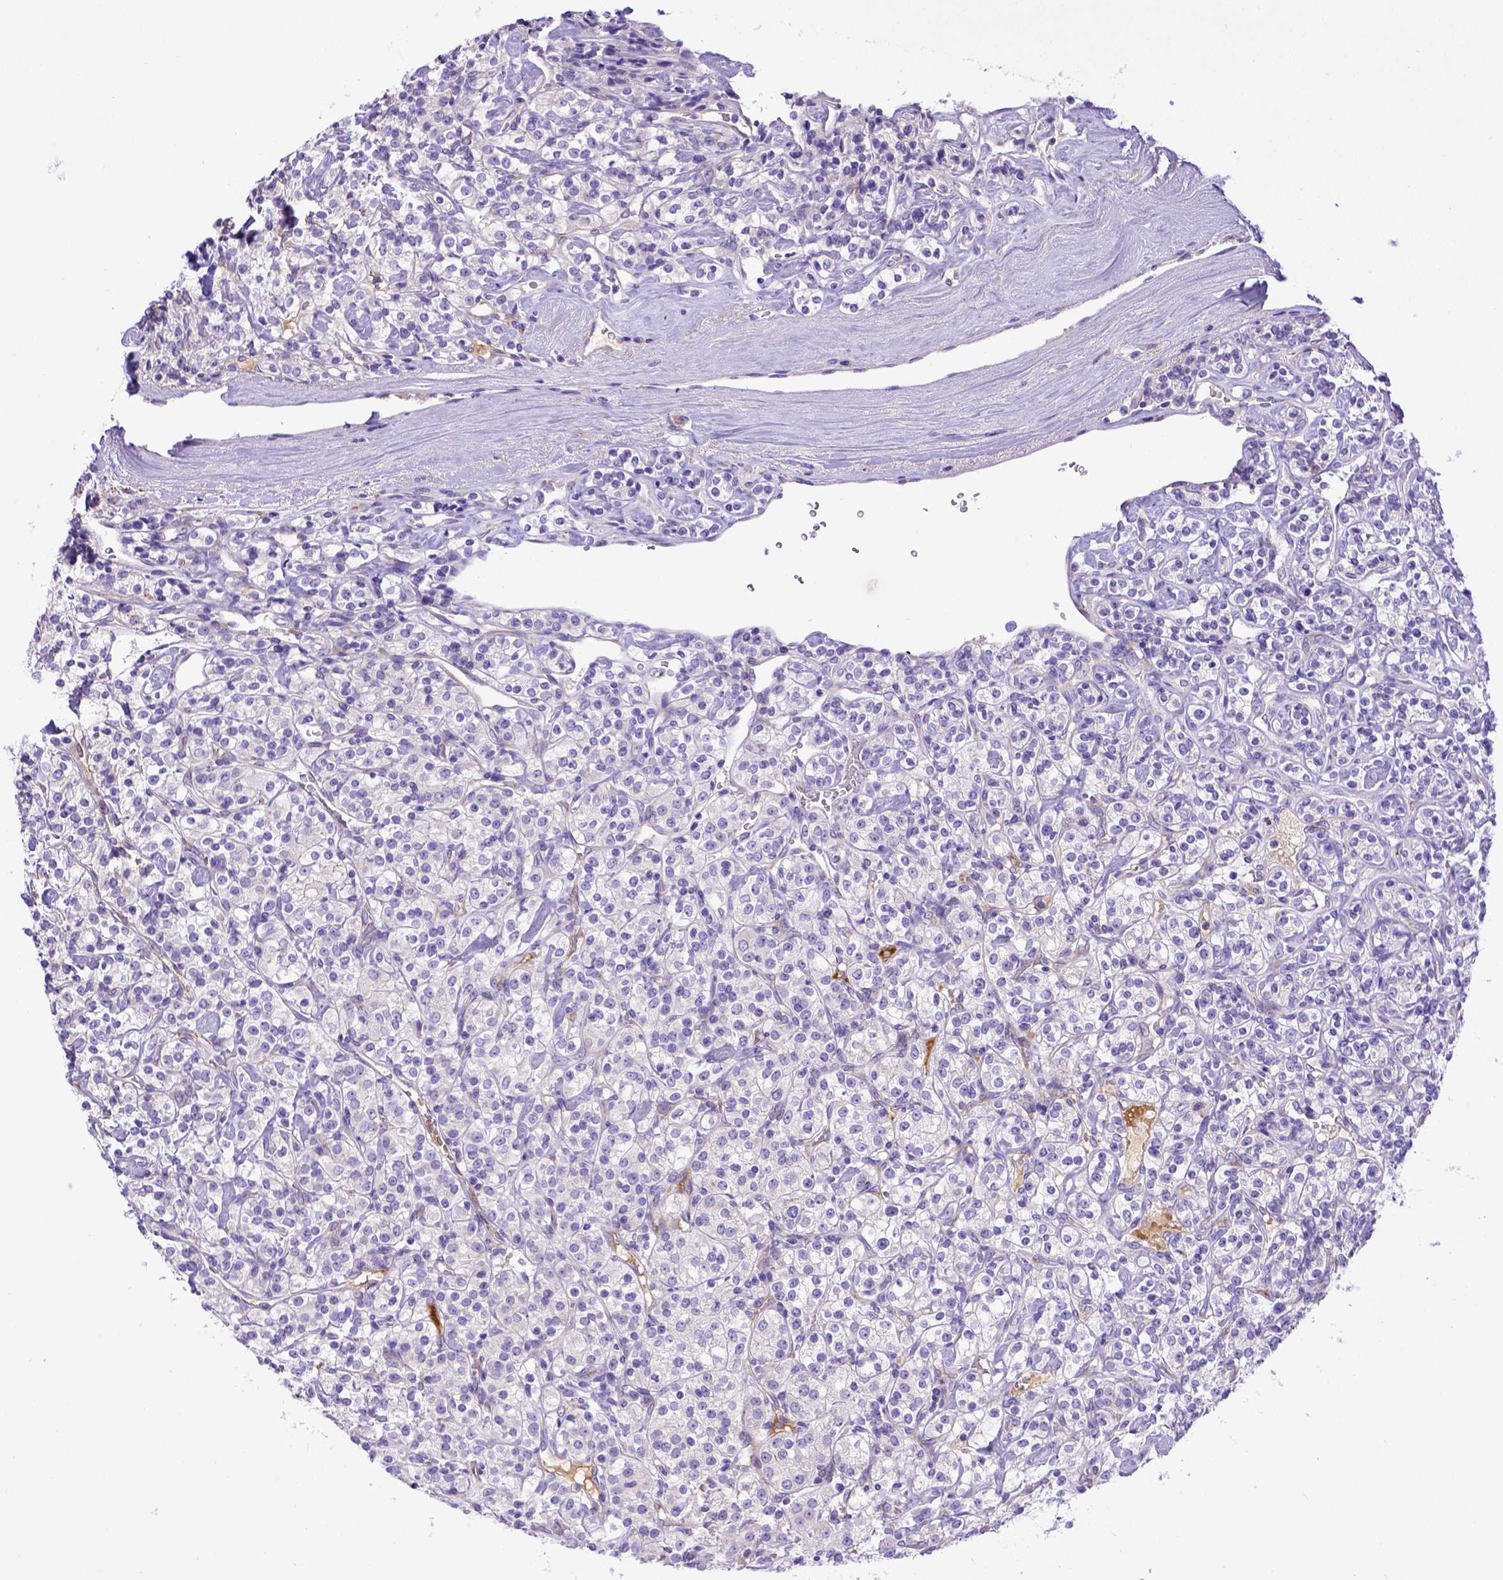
{"staining": {"intensity": "negative", "quantity": "none", "location": "none"}, "tissue": "renal cancer", "cell_type": "Tumor cells", "image_type": "cancer", "snomed": [{"axis": "morphology", "description": "Adenocarcinoma, NOS"}, {"axis": "topography", "description": "Kidney"}], "caption": "This is an immunohistochemistry (IHC) micrograph of human renal adenocarcinoma. There is no expression in tumor cells.", "gene": "CFAP300", "patient": {"sex": "male", "age": 77}}